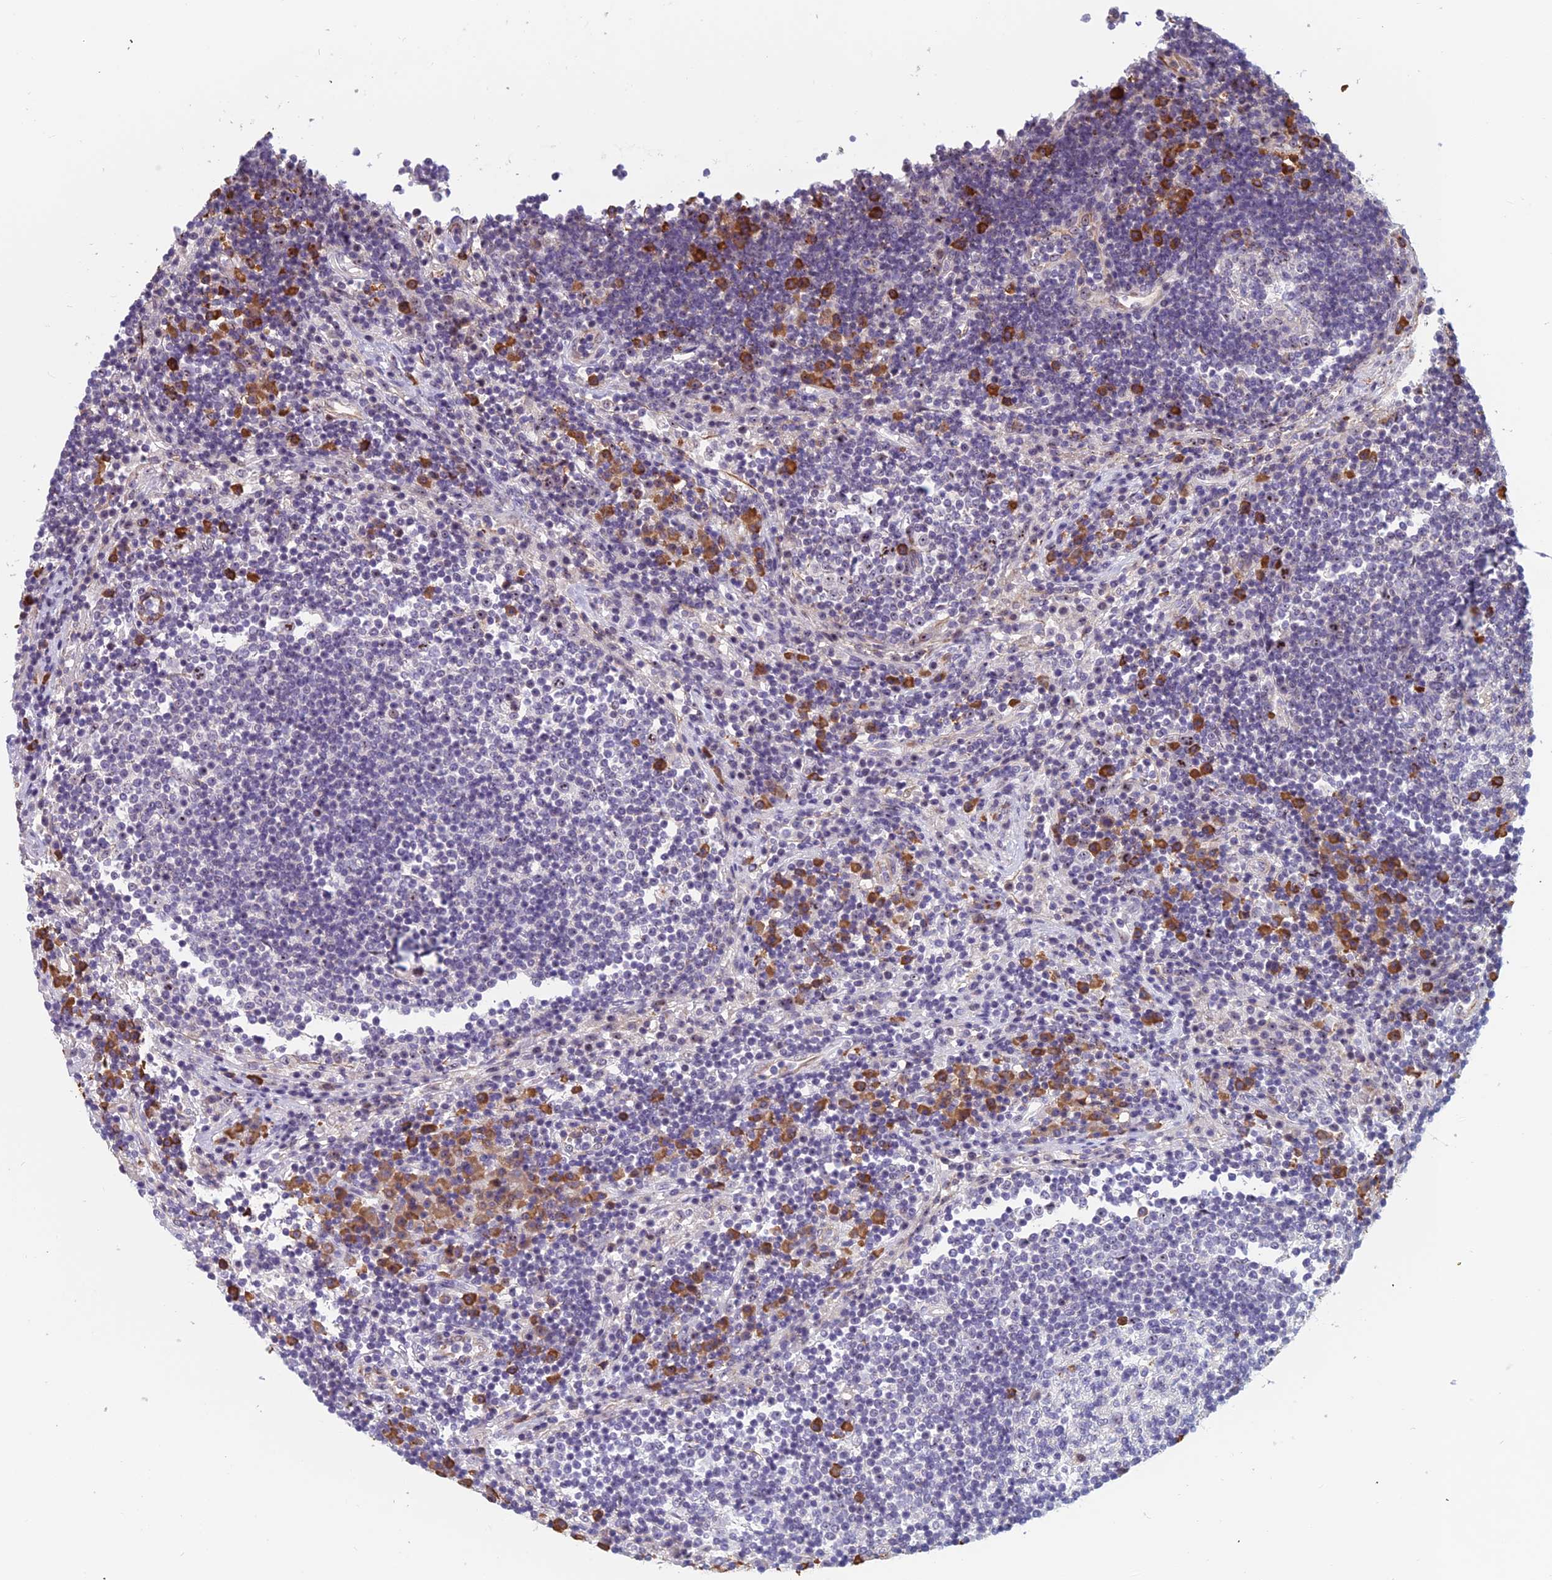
{"staining": {"intensity": "negative", "quantity": "none", "location": "none"}, "tissue": "lymph node", "cell_type": "Germinal center cells", "image_type": "normal", "snomed": [{"axis": "morphology", "description": "Normal tissue, NOS"}, {"axis": "topography", "description": "Lymph node"}], "caption": "Immunohistochemistry micrograph of unremarkable lymph node: lymph node stained with DAB (3,3'-diaminobenzidine) exhibits no significant protein staining in germinal center cells.", "gene": "NOC2L", "patient": {"sex": "female", "age": 53}}